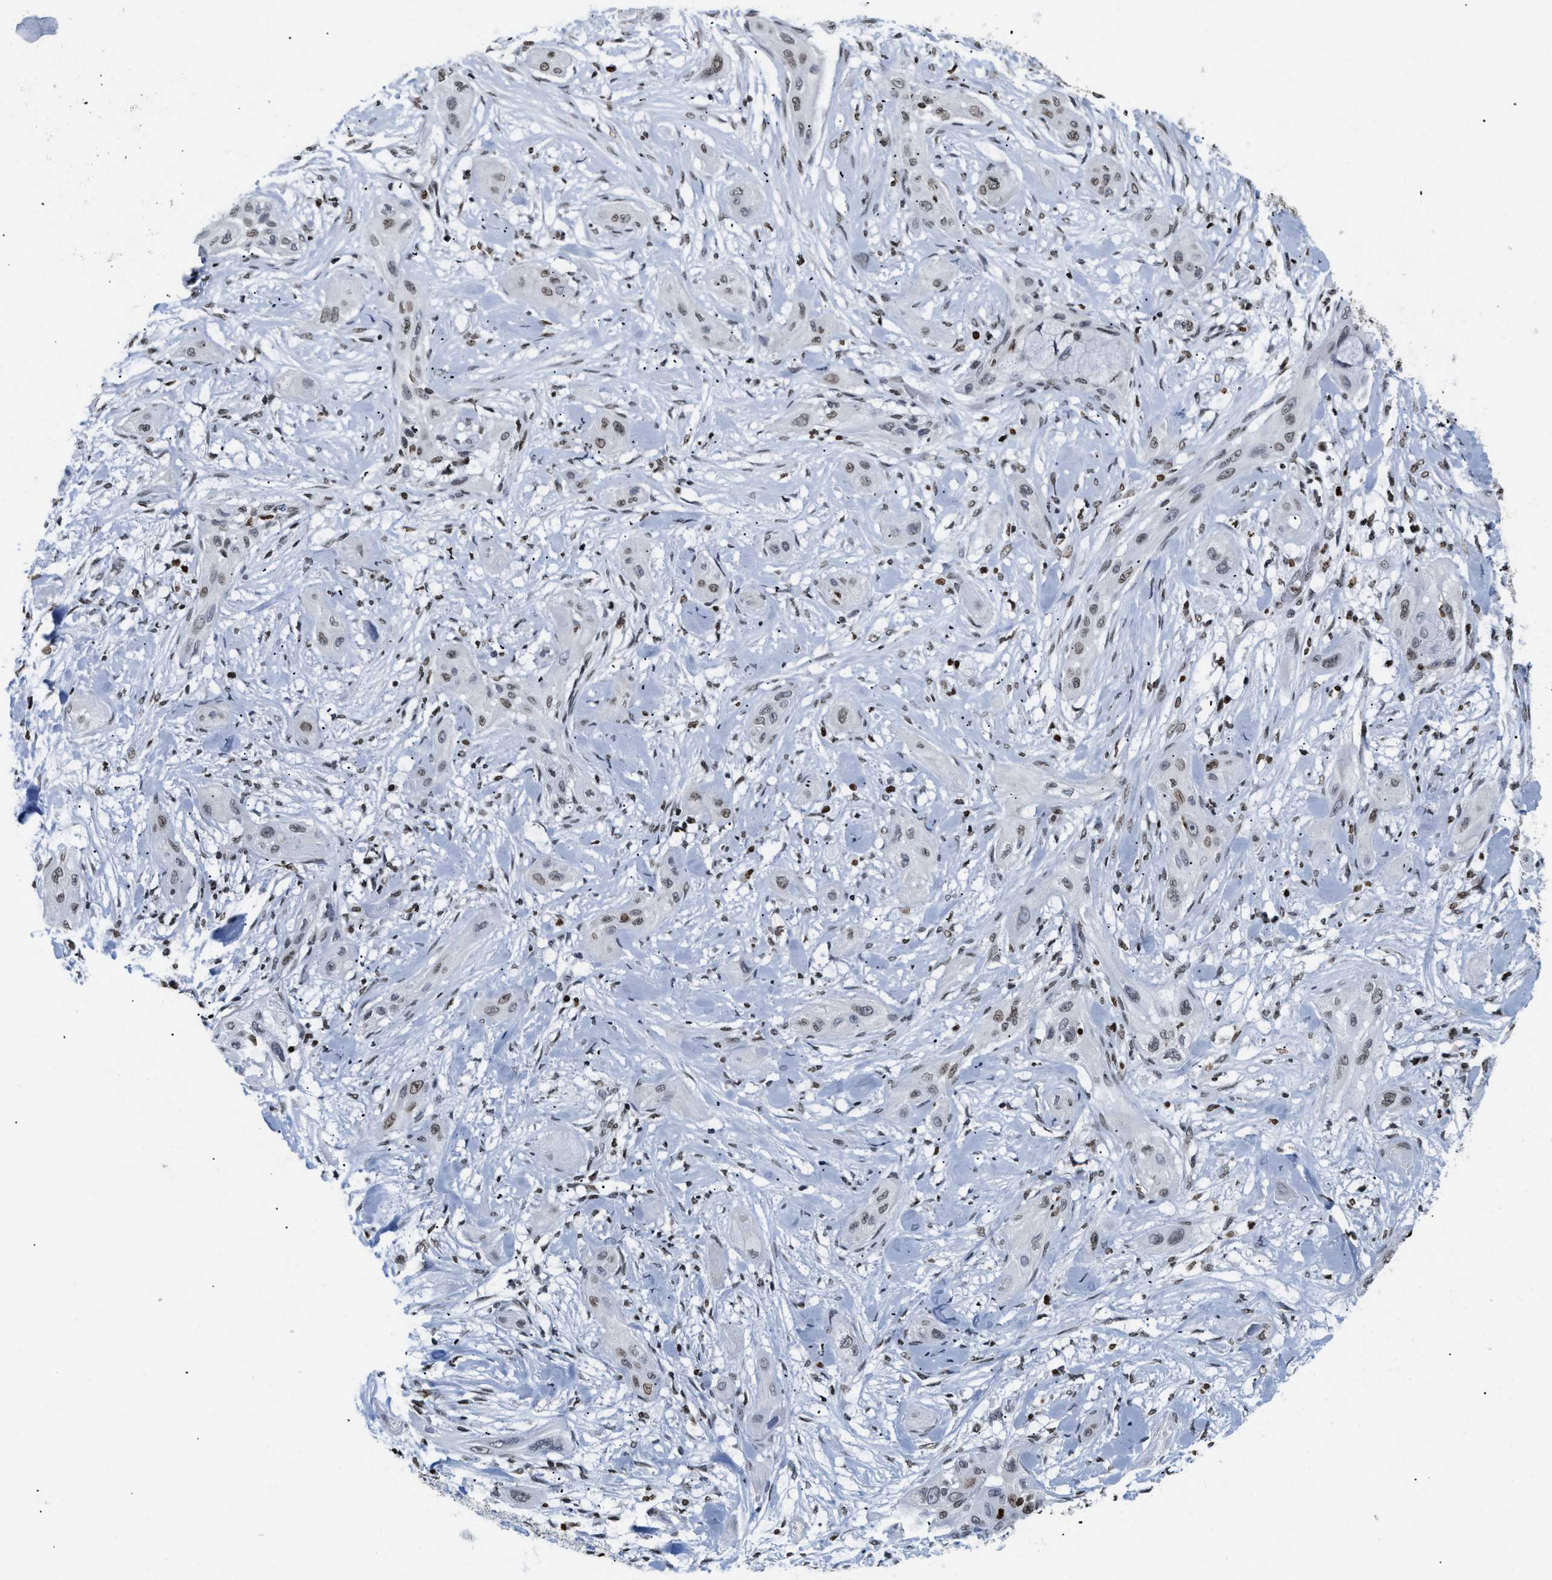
{"staining": {"intensity": "weak", "quantity": ">75%", "location": "nuclear"}, "tissue": "lung cancer", "cell_type": "Tumor cells", "image_type": "cancer", "snomed": [{"axis": "morphology", "description": "Squamous cell carcinoma, NOS"}, {"axis": "topography", "description": "Lung"}], "caption": "Immunohistochemistry micrograph of lung cancer (squamous cell carcinoma) stained for a protein (brown), which exhibits low levels of weak nuclear staining in about >75% of tumor cells.", "gene": "HMGN2", "patient": {"sex": "female", "age": 47}}